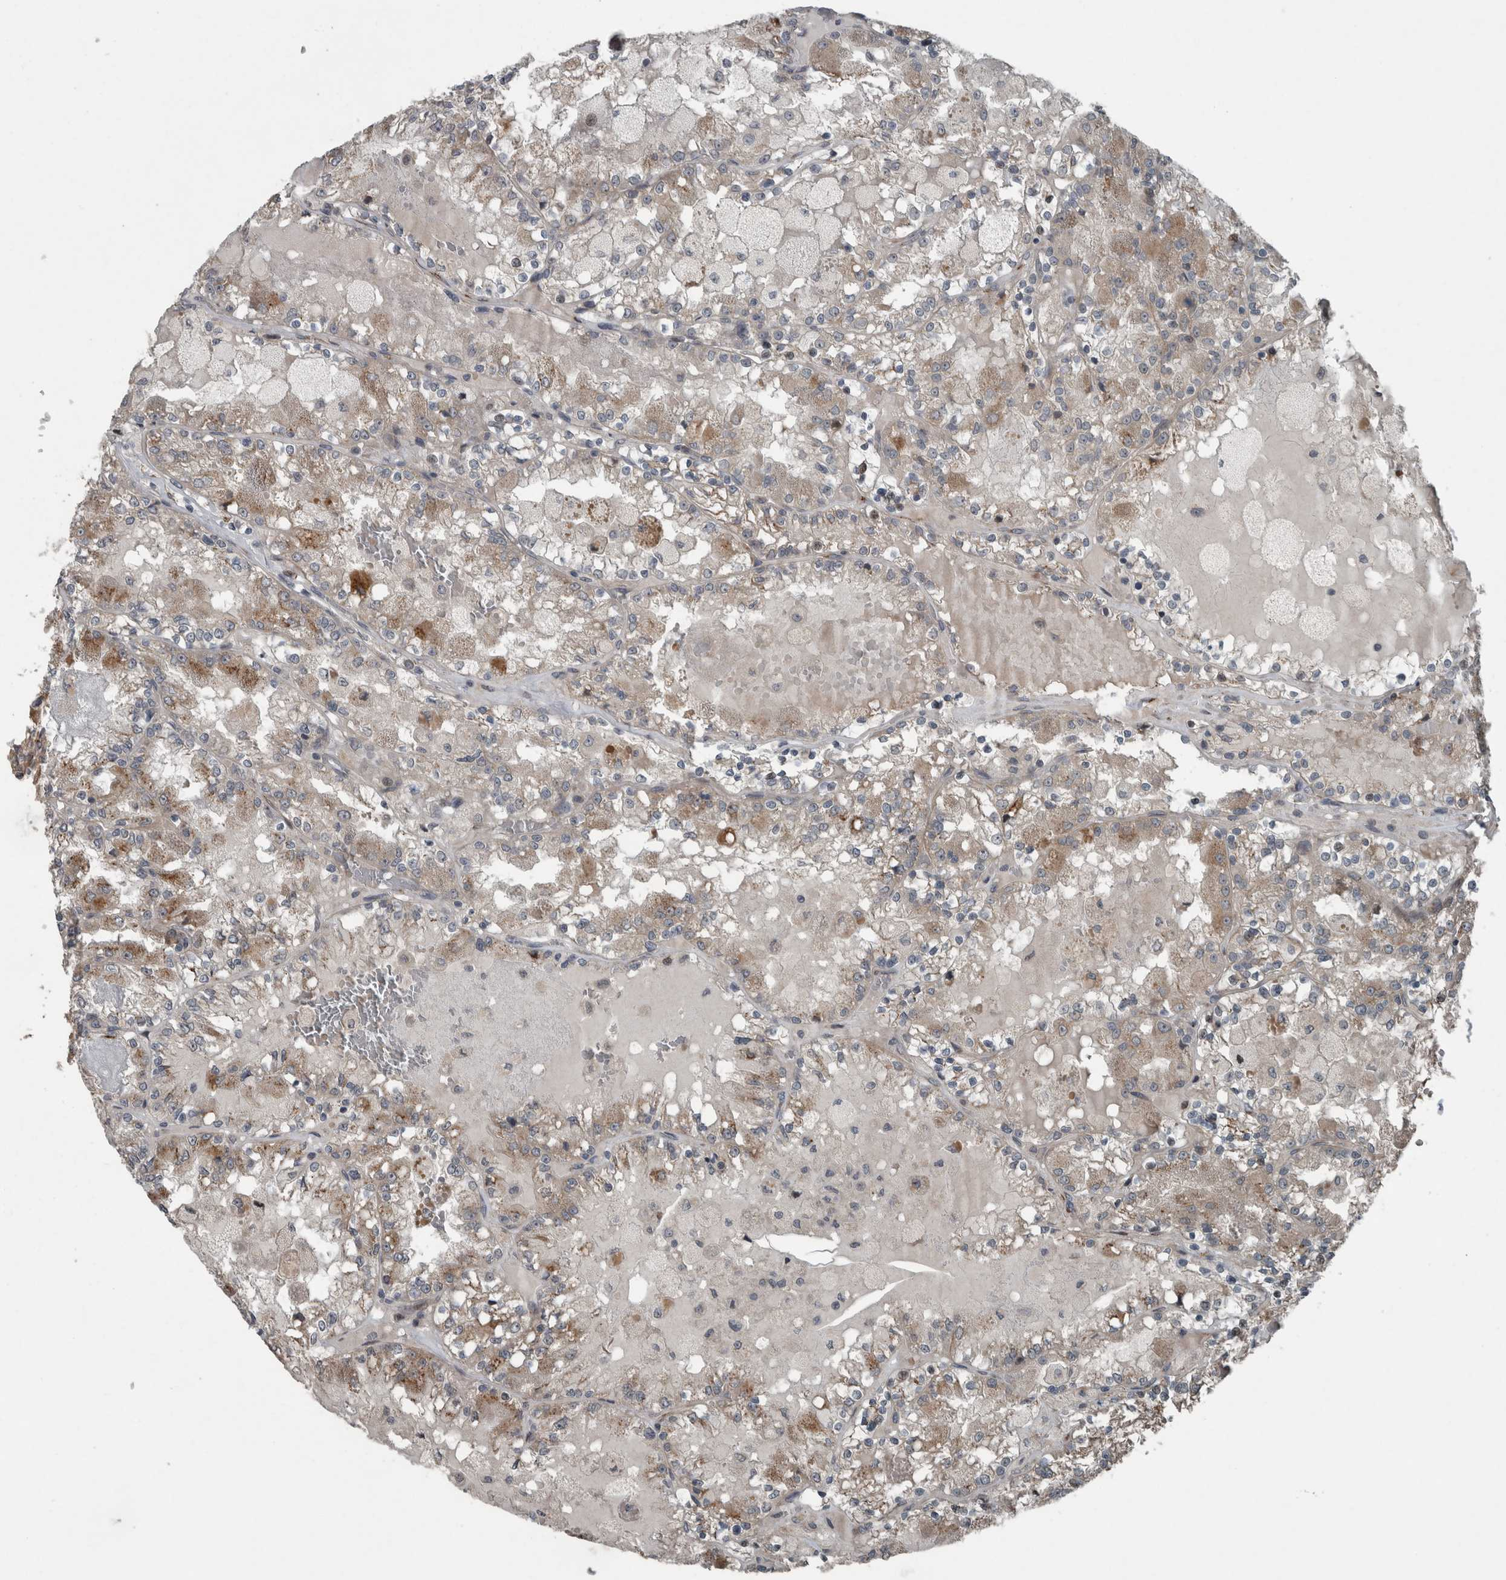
{"staining": {"intensity": "moderate", "quantity": "25%-75%", "location": "cytoplasmic/membranous"}, "tissue": "renal cancer", "cell_type": "Tumor cells", "image_type": "cancer", "snomed": [{"axis": "morphology", "description": "Adenocarcinoma, NOS"}, {"axis": "topography", "description": "Kidney"}], "caption": "The immunohistochemical stain labels moderate cytoplasmic/membranous staining in tumor cells of renal cancer tissue.", "gene": "ZNF345", "patient": {"sex": "female", "age": 56}}